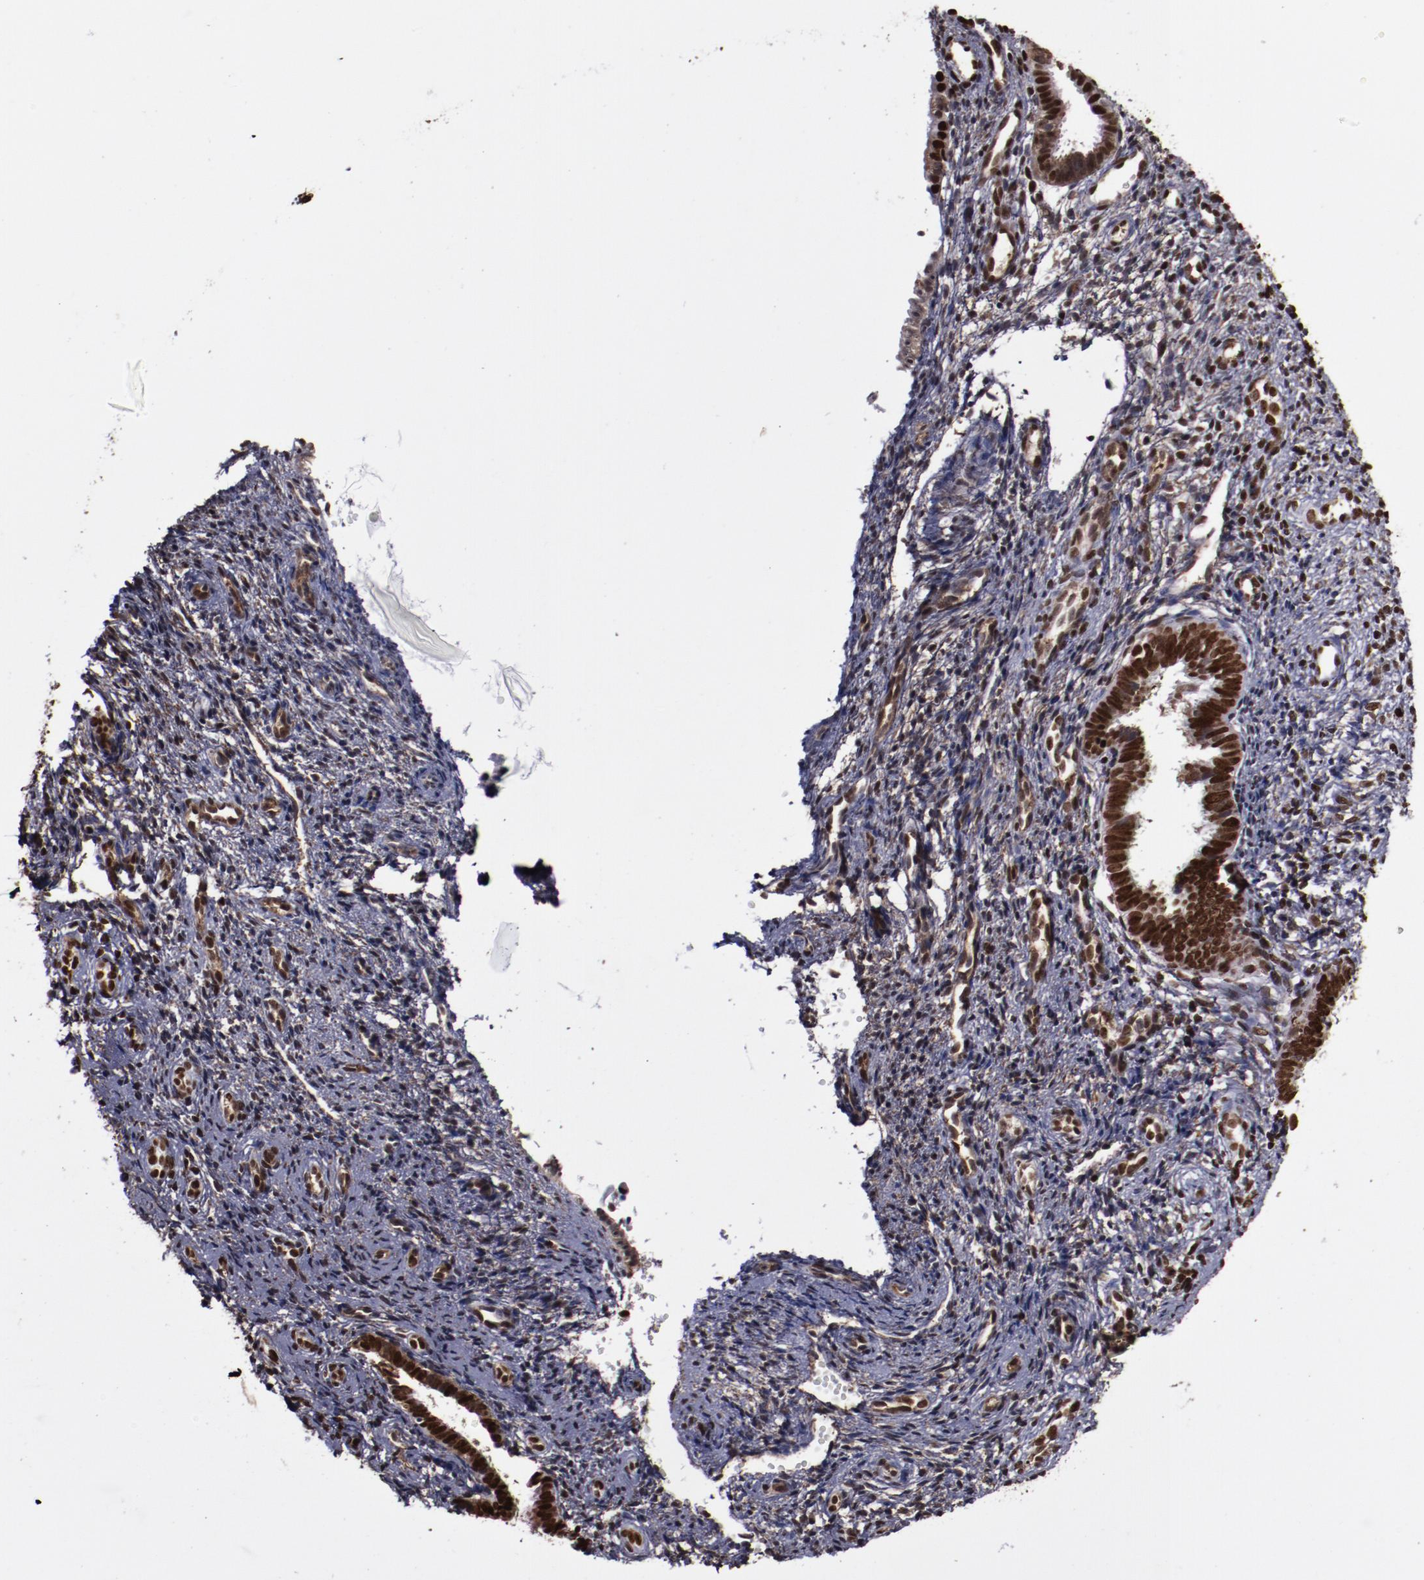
{"staining": {"intensity": "moderate", "quantity": ">75%", "location": "nuclear"}, "tissue": "endometrium", "cell_type": "Cells in endometrial stroma", "image_type": "normal", "snomed": [{"axis": "morphology", "description": "Normal tissue, NOS"}, {"axis": "topography", "description": "Endometrium"}], "caption": "Benign endometrium was stained to show a protein in brown. There is medium levels of moderate nuclear expression in approximately >75% of cells in endometrial stroma.", "gene": "APEX1", "patient": {"sex": "female", "age": 27}}